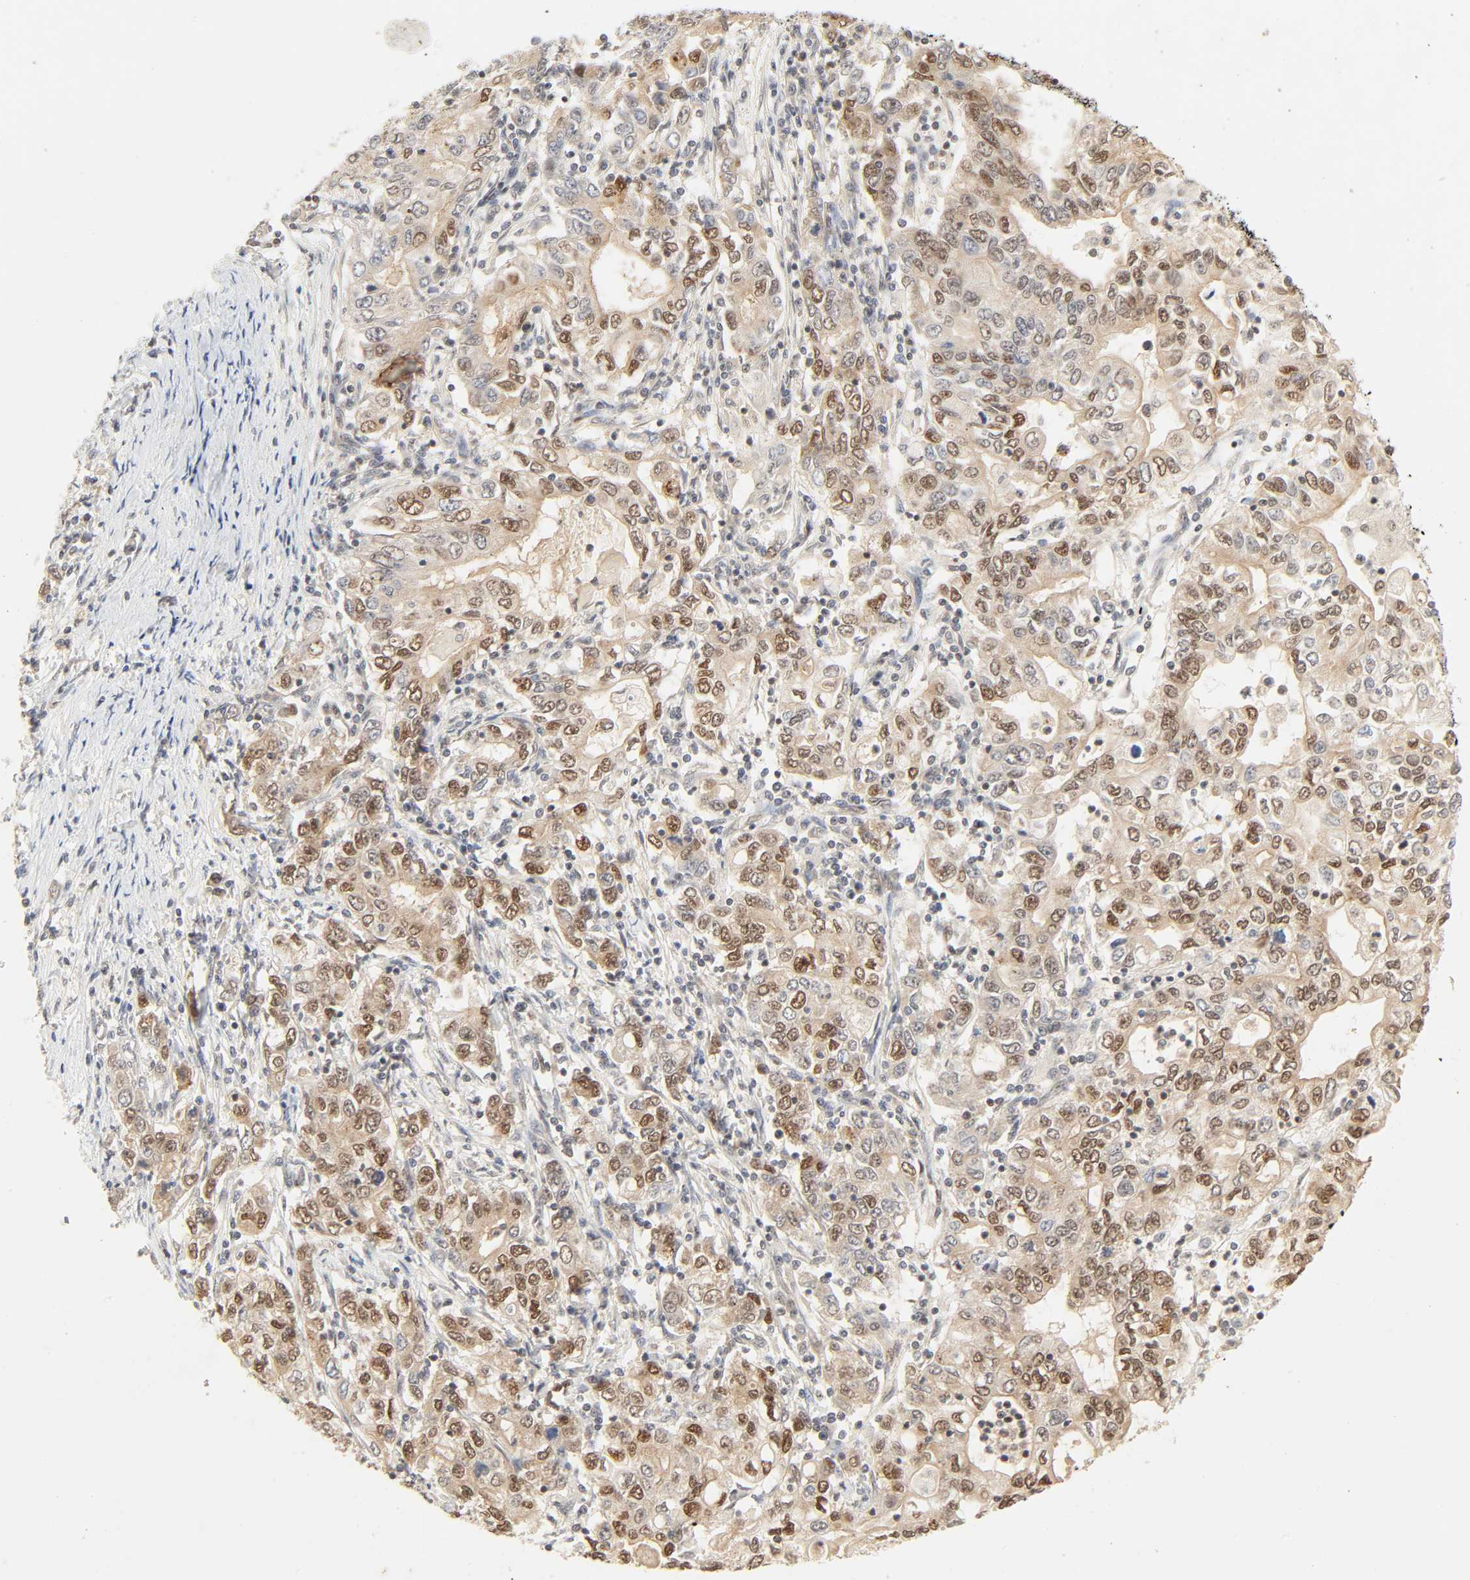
{"staining": {"intensity": "moderate", "quantity": ">75%", "location": "cytoplasmic/membranous,nuclear"}, "tissue": "stomach cancer", "cell_type": "Tumor cells", "image_type": "cancer", "snomed": [{"axis": "morphology", "description": "Adenocarcinoma, NOS"}, {"axis": "topography", "description": "Stomach, lower"}], "caption": "A histopathology image of human adenocarcinoma (stomach) stained for a protein reveals moderate cytoplasmic/membranous and nuclear brown staining in tumor cells.", "gene": "UBC", "patient": {"sex": "female", "age": 72}}